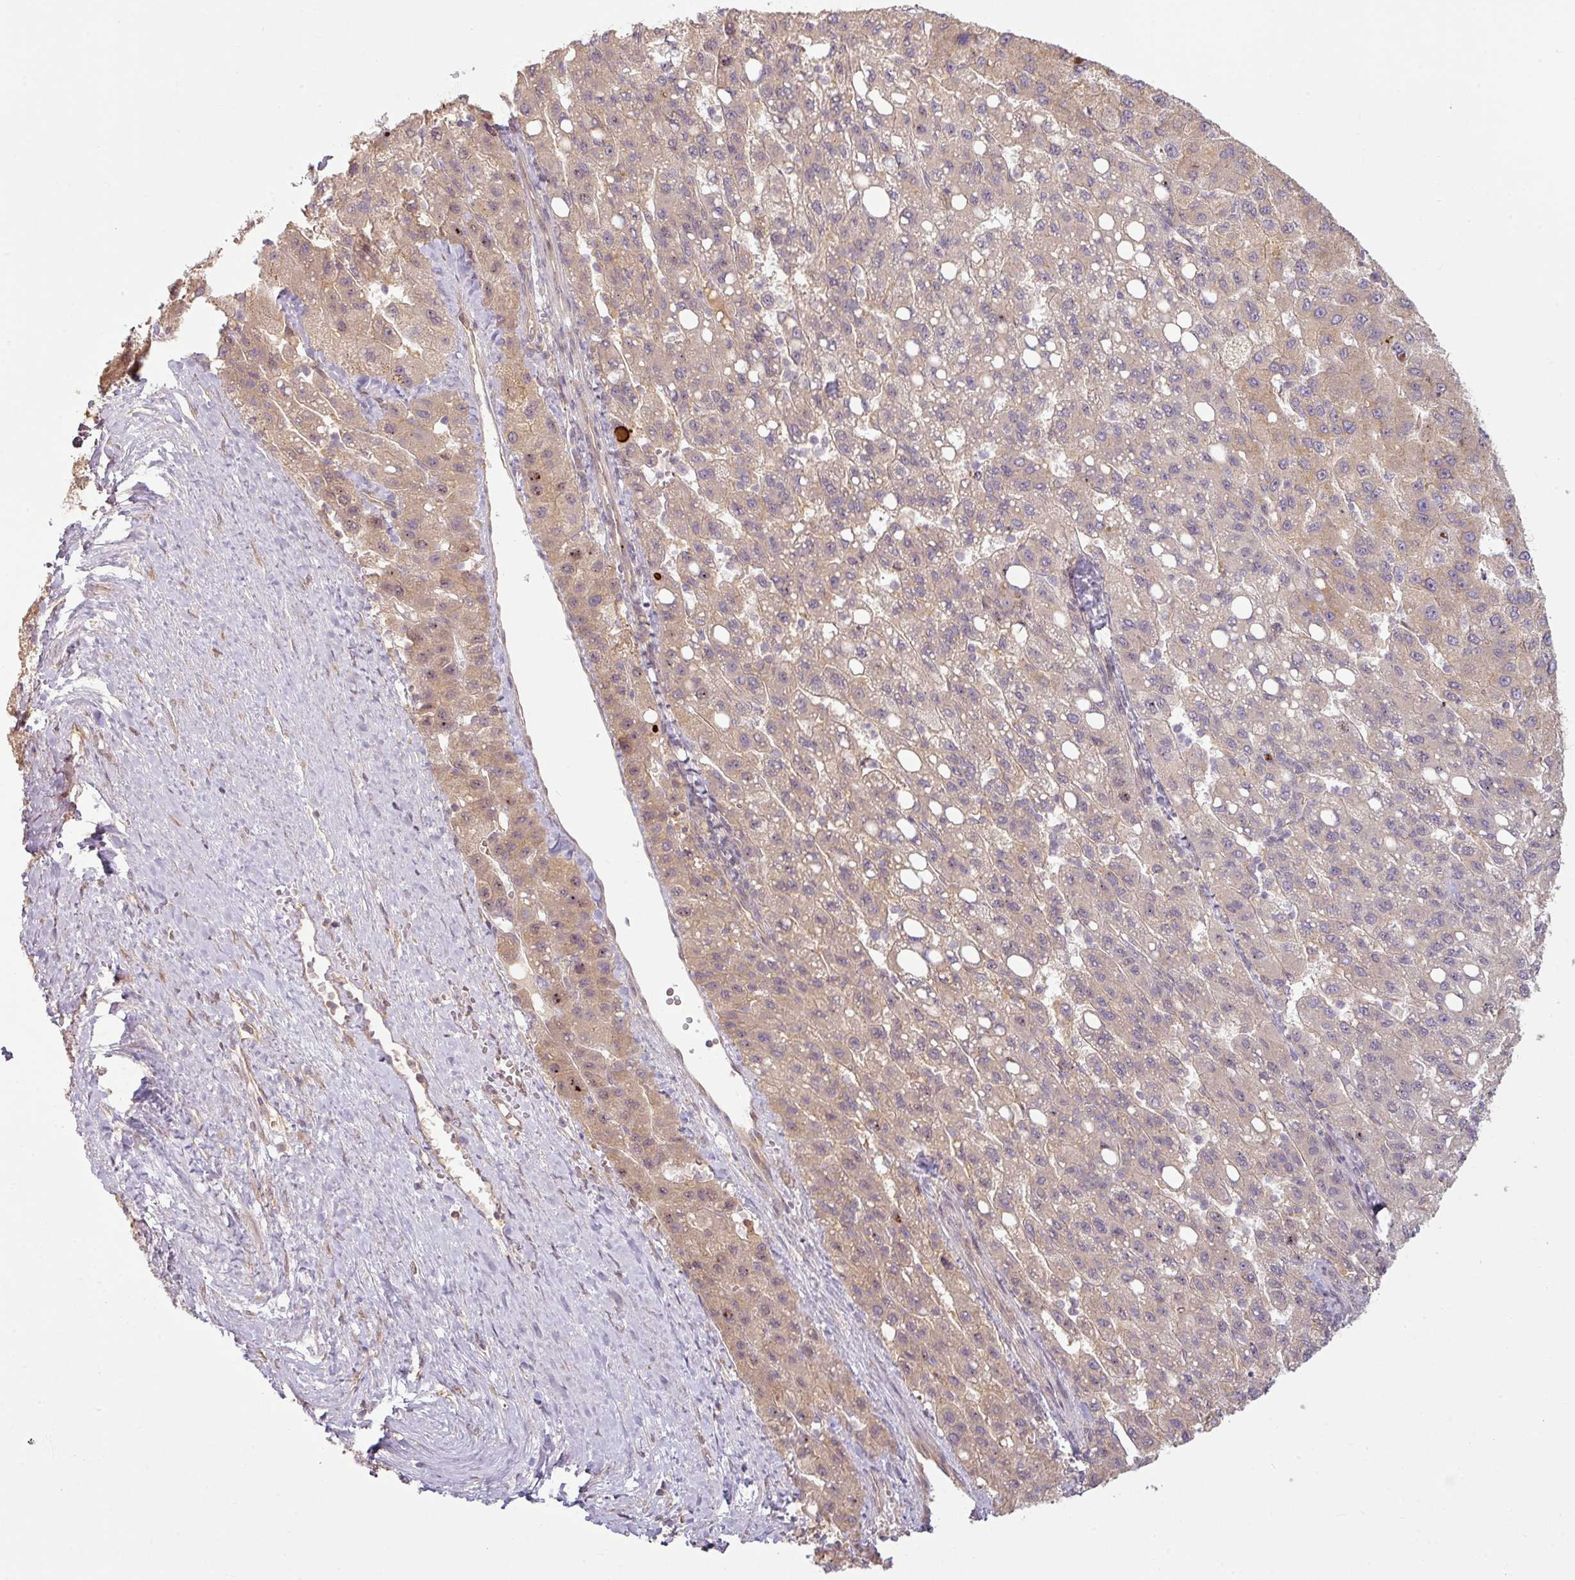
{"staining": {"intensity": "weak", "quantity": "25%-75%", "location": "cytoplasmic/membranous"}, "tissue": "liver cancer", "cell_type": "Tumor cells", "image_type": "cancer", "snomed": [{"axis": "morphology", "description": "Carcinoma, Hepatocellular, NOS"}, {"axis": "topography", "description": "Liver"}], "caption": "Tumor cells reveal low levels of weak cytoplasmic/membranous staining in about 25%-75% of cells in hepatocellular carcinoma (liver).", "gene": "RNF31", "patient": {"sex": "female", "age": 82}}